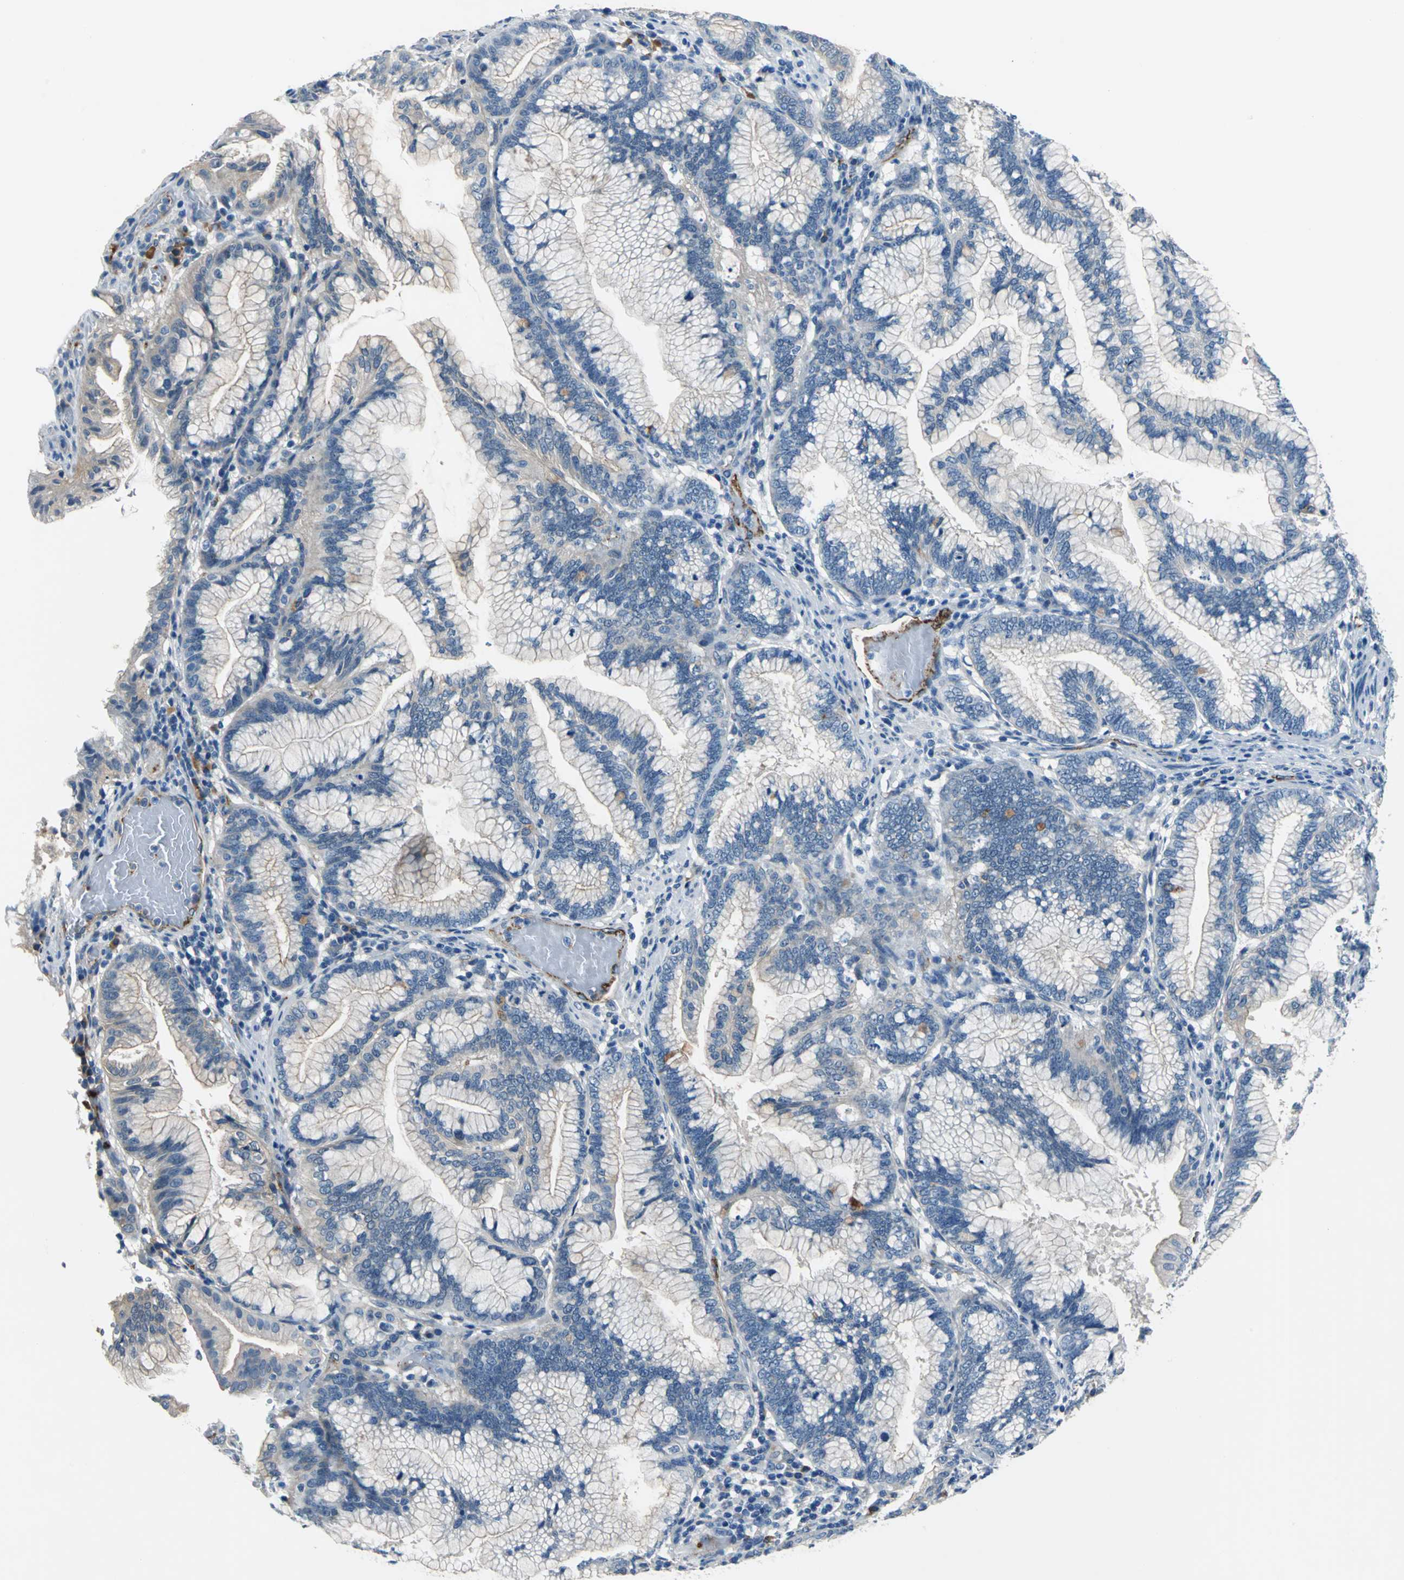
{"staining": {"intensity": "moderate", "quantity": "<25%", "location": "cytoplasmic/membranous"}, "tissue": "pancreatic cancer", "cell_type": "Tumor cells", "image_type": "cancer", "snomed": [{"axis": "morphology", "description": "Adenocarcinoma, NOS"}, {"axis": "topography", "description": "Pancreas"}], "caption": "This photomicrograph reveals IHC staining of human adenocarcinoma (pancreatic), with low moderate cytoplasmic/membranous expression in about <25% of tumor cells.", "gene": "SELP", "patient": {"sex": "female", "age": 64}}